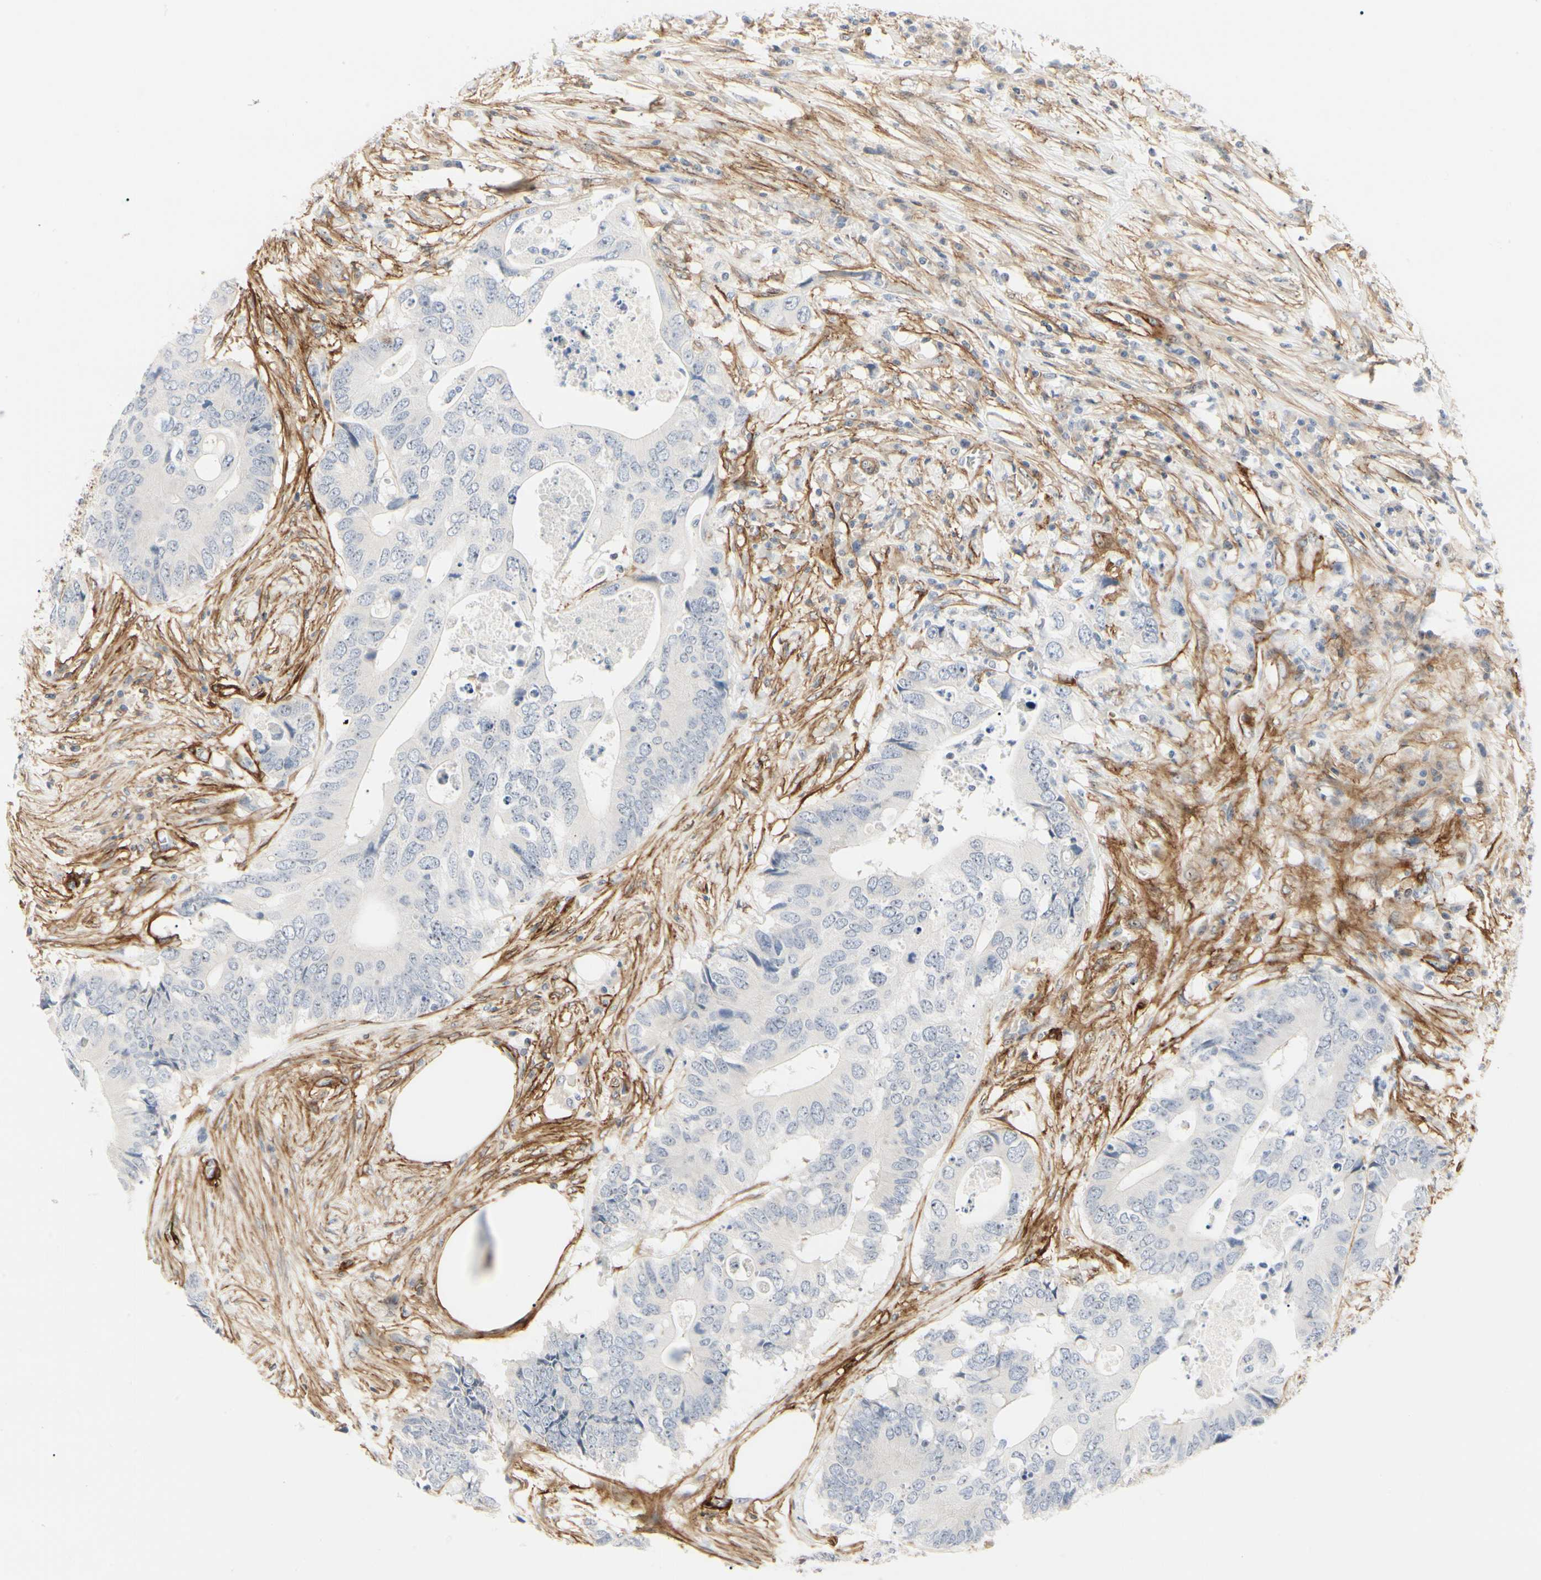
{"staining": {"intensity": "negative", "quantity": "none", "location": "none"}, "tissue": "colorectal cancer", "cell_type": "Tumor cells", "image_type": "cancer", "snomed": [{"axis": "morphology", "description": "Adenocarcinoma, NOS"}, {"axis": "topography", "description": "Colon"}], "caption": "This is an immunohistochemistry (IHC) photomicrograph of human colorectal cancer. There is no positivity in tumor cells.", "gene": "GGT5", "patient": {"sex": "male", "age": 71}}